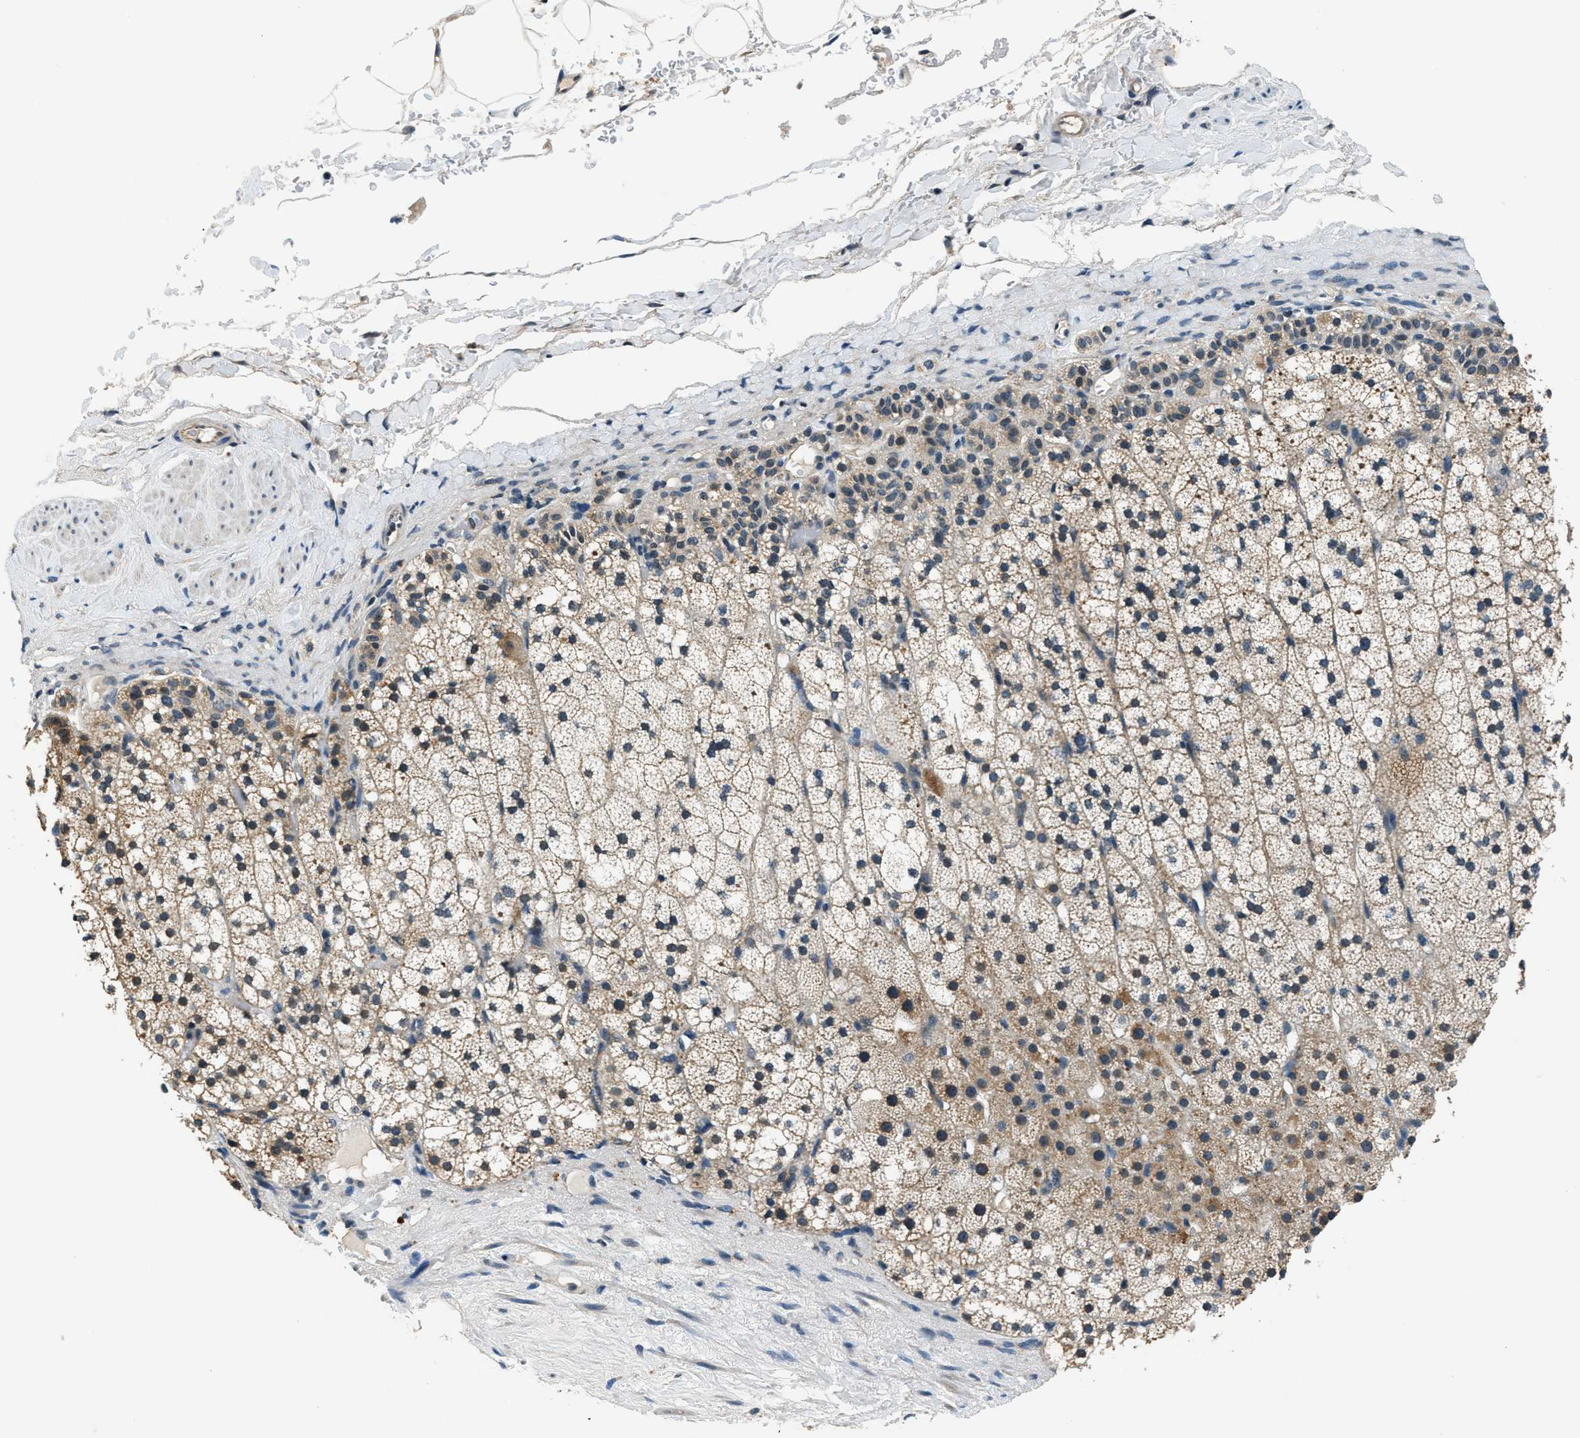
{"staining": {"intensity": "moderate", "quantity": "<25%", "location": "cytoplasmic/membranous"}, "tissue": "adrenal gland", "cell_type": "Glandular cells", "image_type": "normal", "snomed": [{"axis": "morphology", "description": "Normal tissue, NOS"}, {"axis": "topography", "description": "Adrenal gland"}], "caption": "Moderate cytoplasmic/membranous protein positivity is identified in about <25% of glandular cells in adrenal gland. (DAB IHC with brightfield microscopy, high magnification).", "gene": "NME8", "patient": {"sex": "male", "age": 35}}